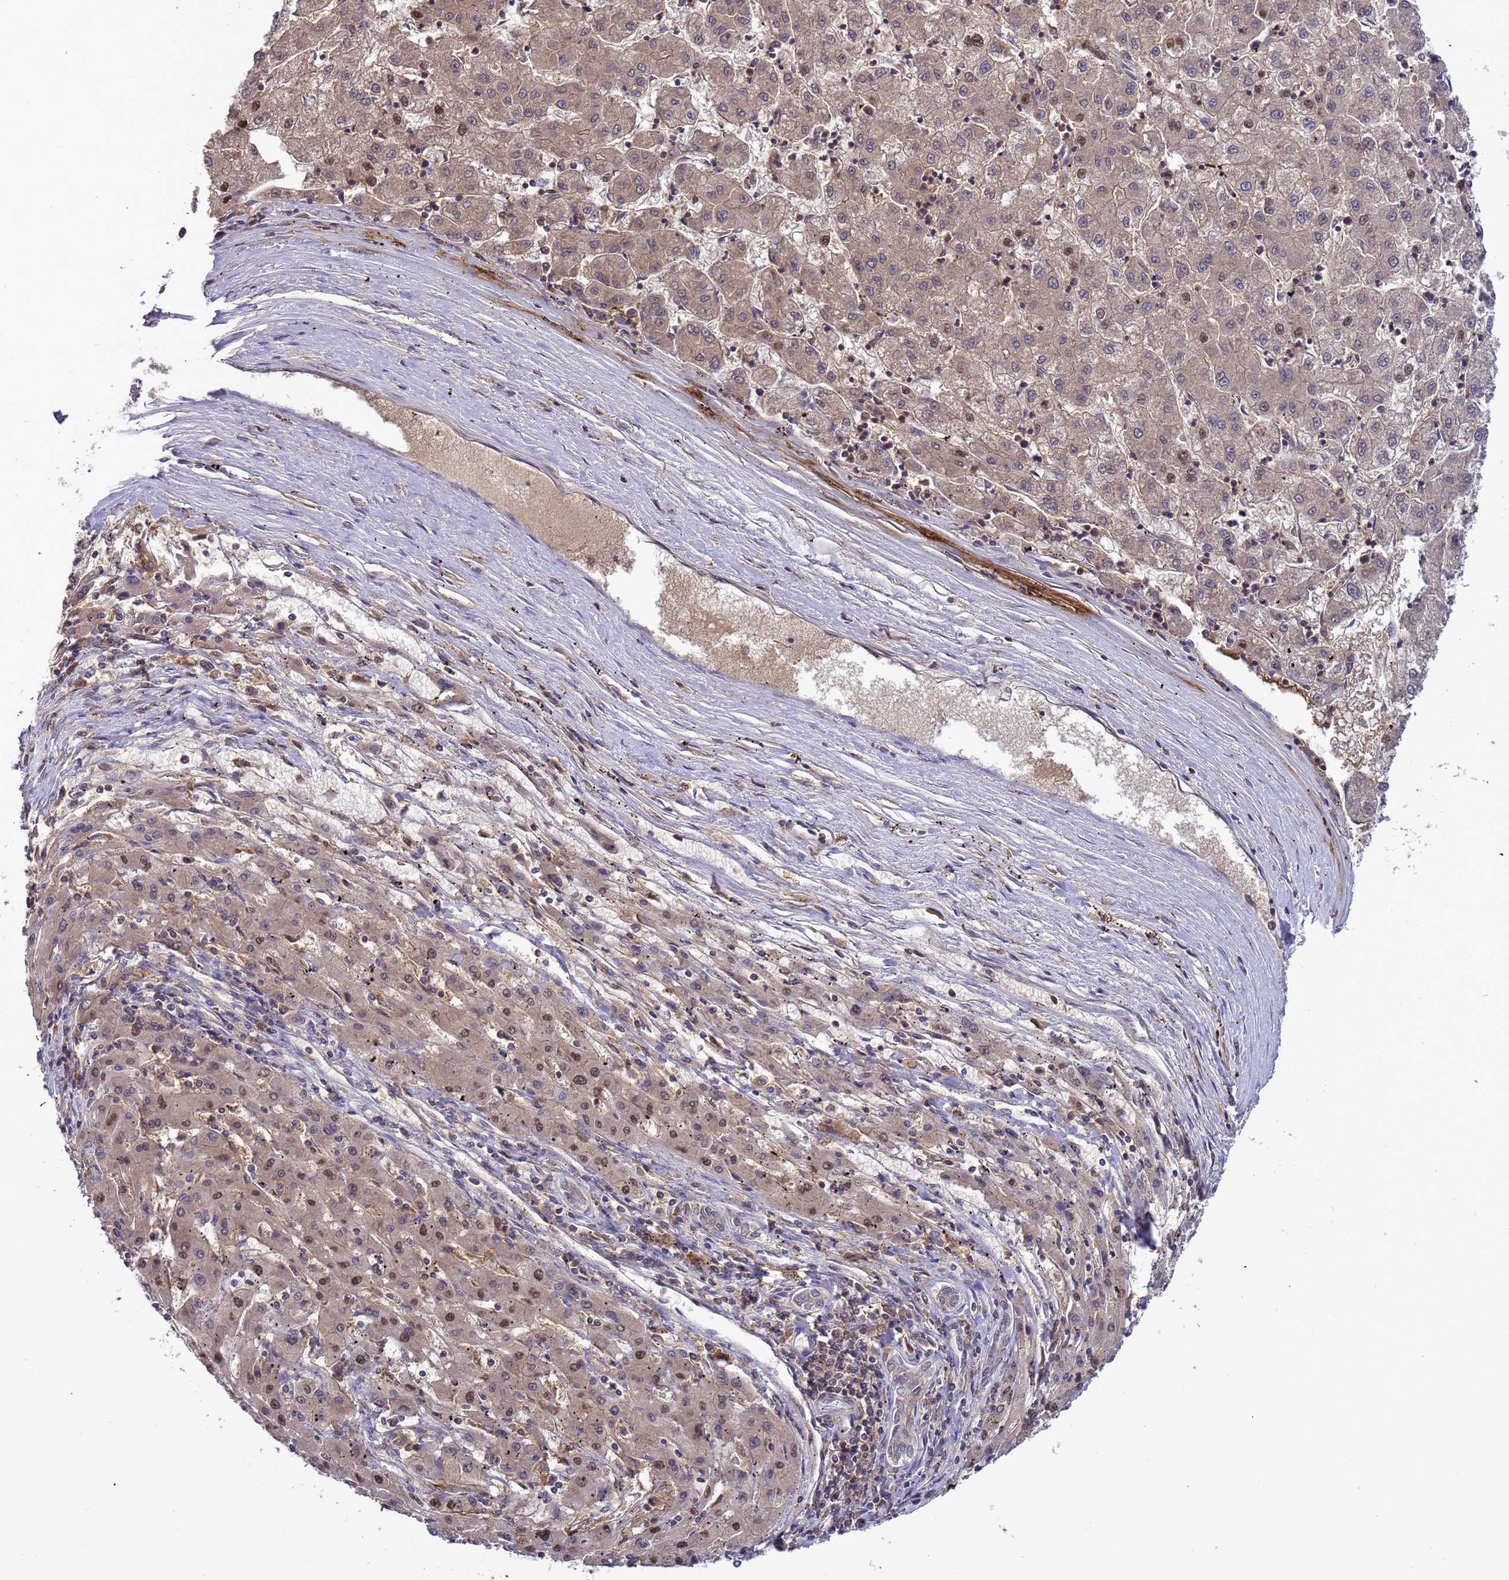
{"staining": {"intensity": "weak", "quantity": ">75%", "location": "cytoplasmic/membranous"}, "tissue": "liver cancer", "cell_type": "Tumor cells", "image_type": "cancer", "snomed": [{"axis": "morphology", "description": "Carcinoma, Hepatocellular, NOS"}, {"axis": "topography", "description": "Liver"}], "caption": "Immunohistochemical staining of human liver cancer (hepatocellular carcinoma) reveals low levels of weak cytoplasmic/membranous protein expression in approximately >75% of tumor cells.", "gene": "CD53", "patient": {"sex": "male", "age": 72}}